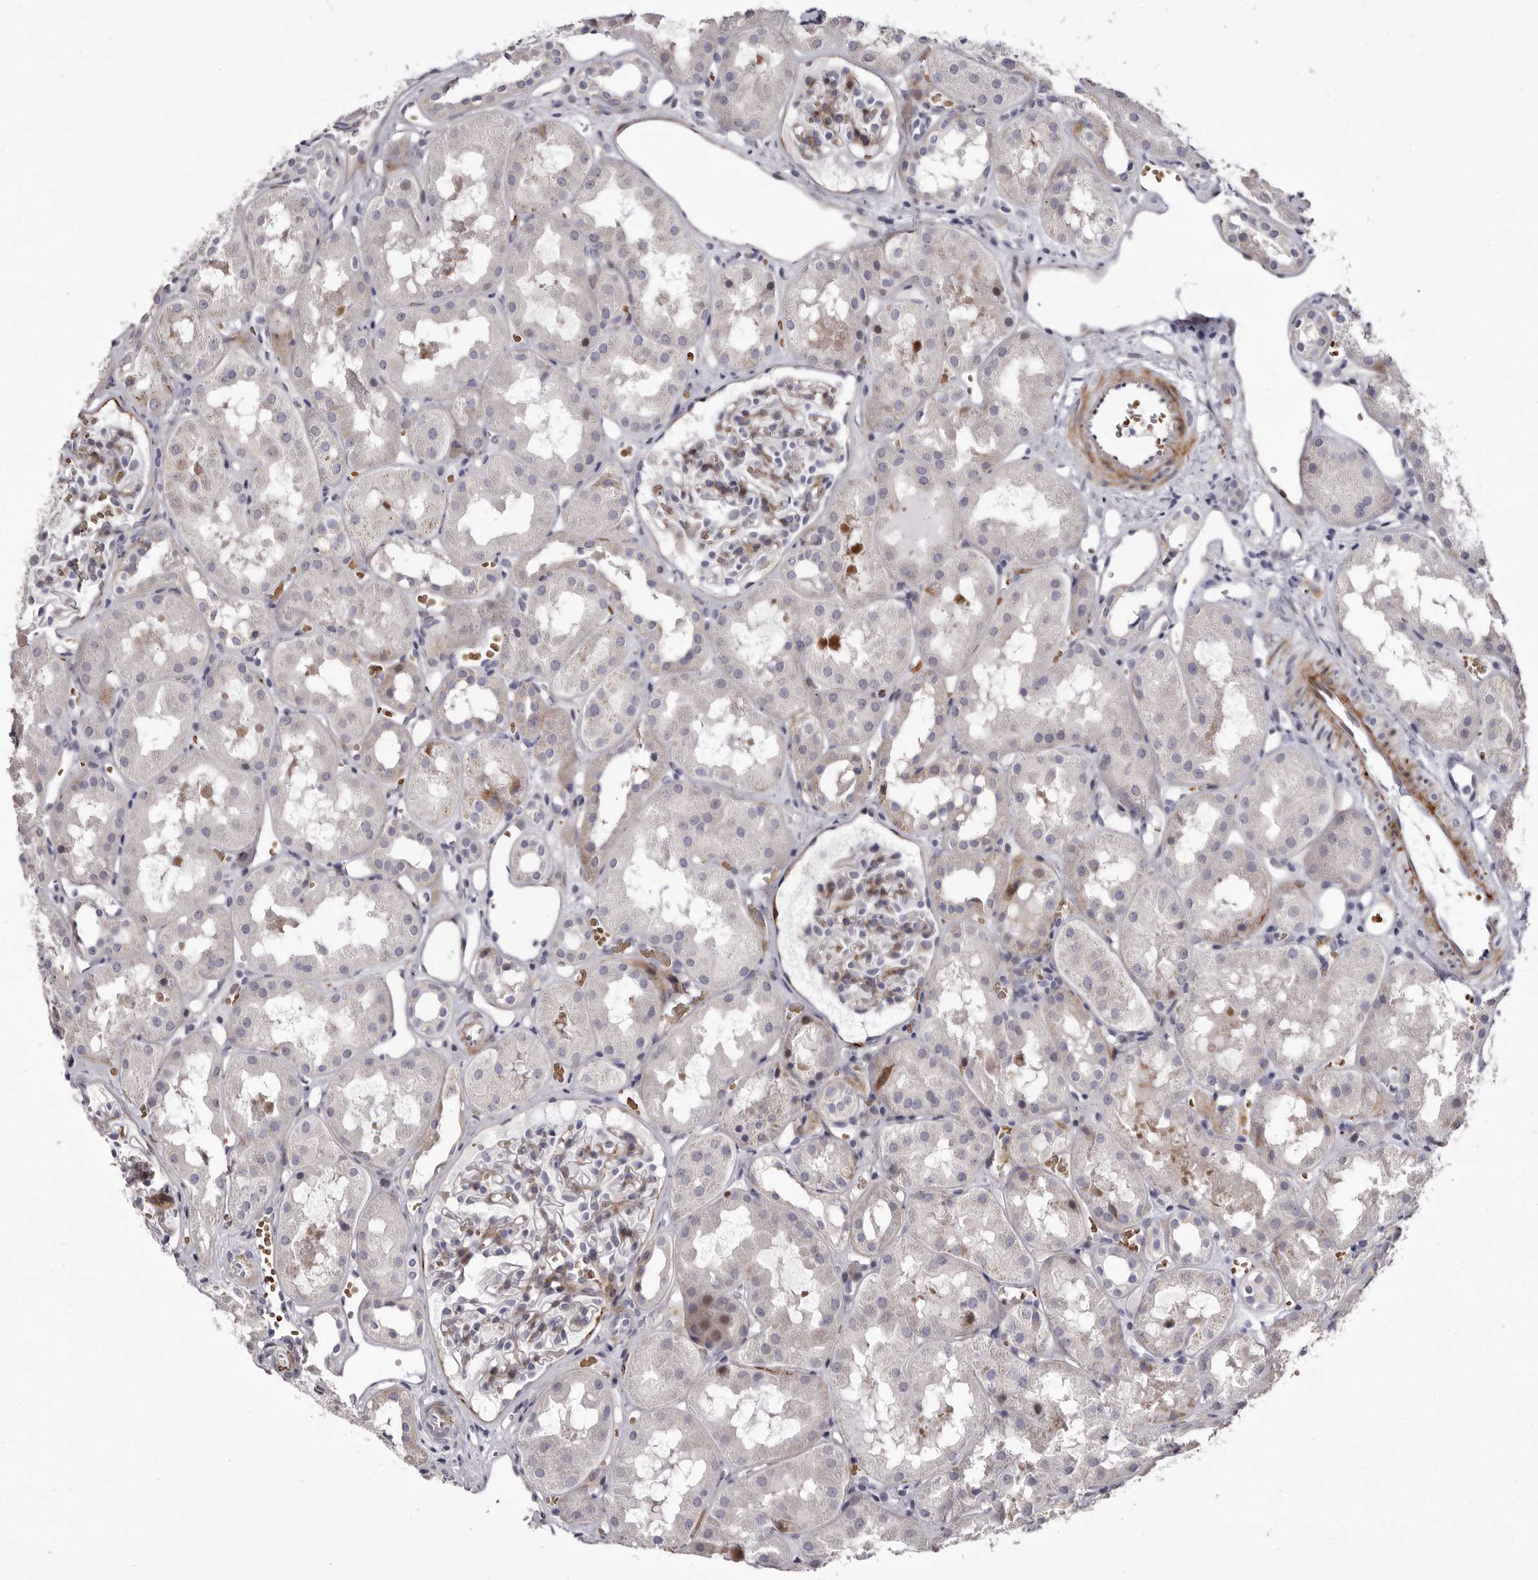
{"staining": {"intensity": "weak", "quantity": "25%-75%", "location": "cytoplasmic/membranous"}, "tissue": "kidney", "cell_type": "Cells in glomeruli", "image_type": "normal", "snomed": [{"axis": "morphology", "description": "Normal tissue, NOS"}, {"axis": "topography", "description": "Kidney"}], "caption": "Unremarkable kidney demonstrates weak cytoplasmic/membranous staining in approximately 25%-75% of cells in glomeruli, visualized by immunohistochemistry. (Stains: DAB (3,3'-diaminobenzidine) in brown, nuclei in blue, Microscopy: brightfield microscopy at high magnification).", "gene": "AIDA", "patient": {"sex": "male", "age": 16}}